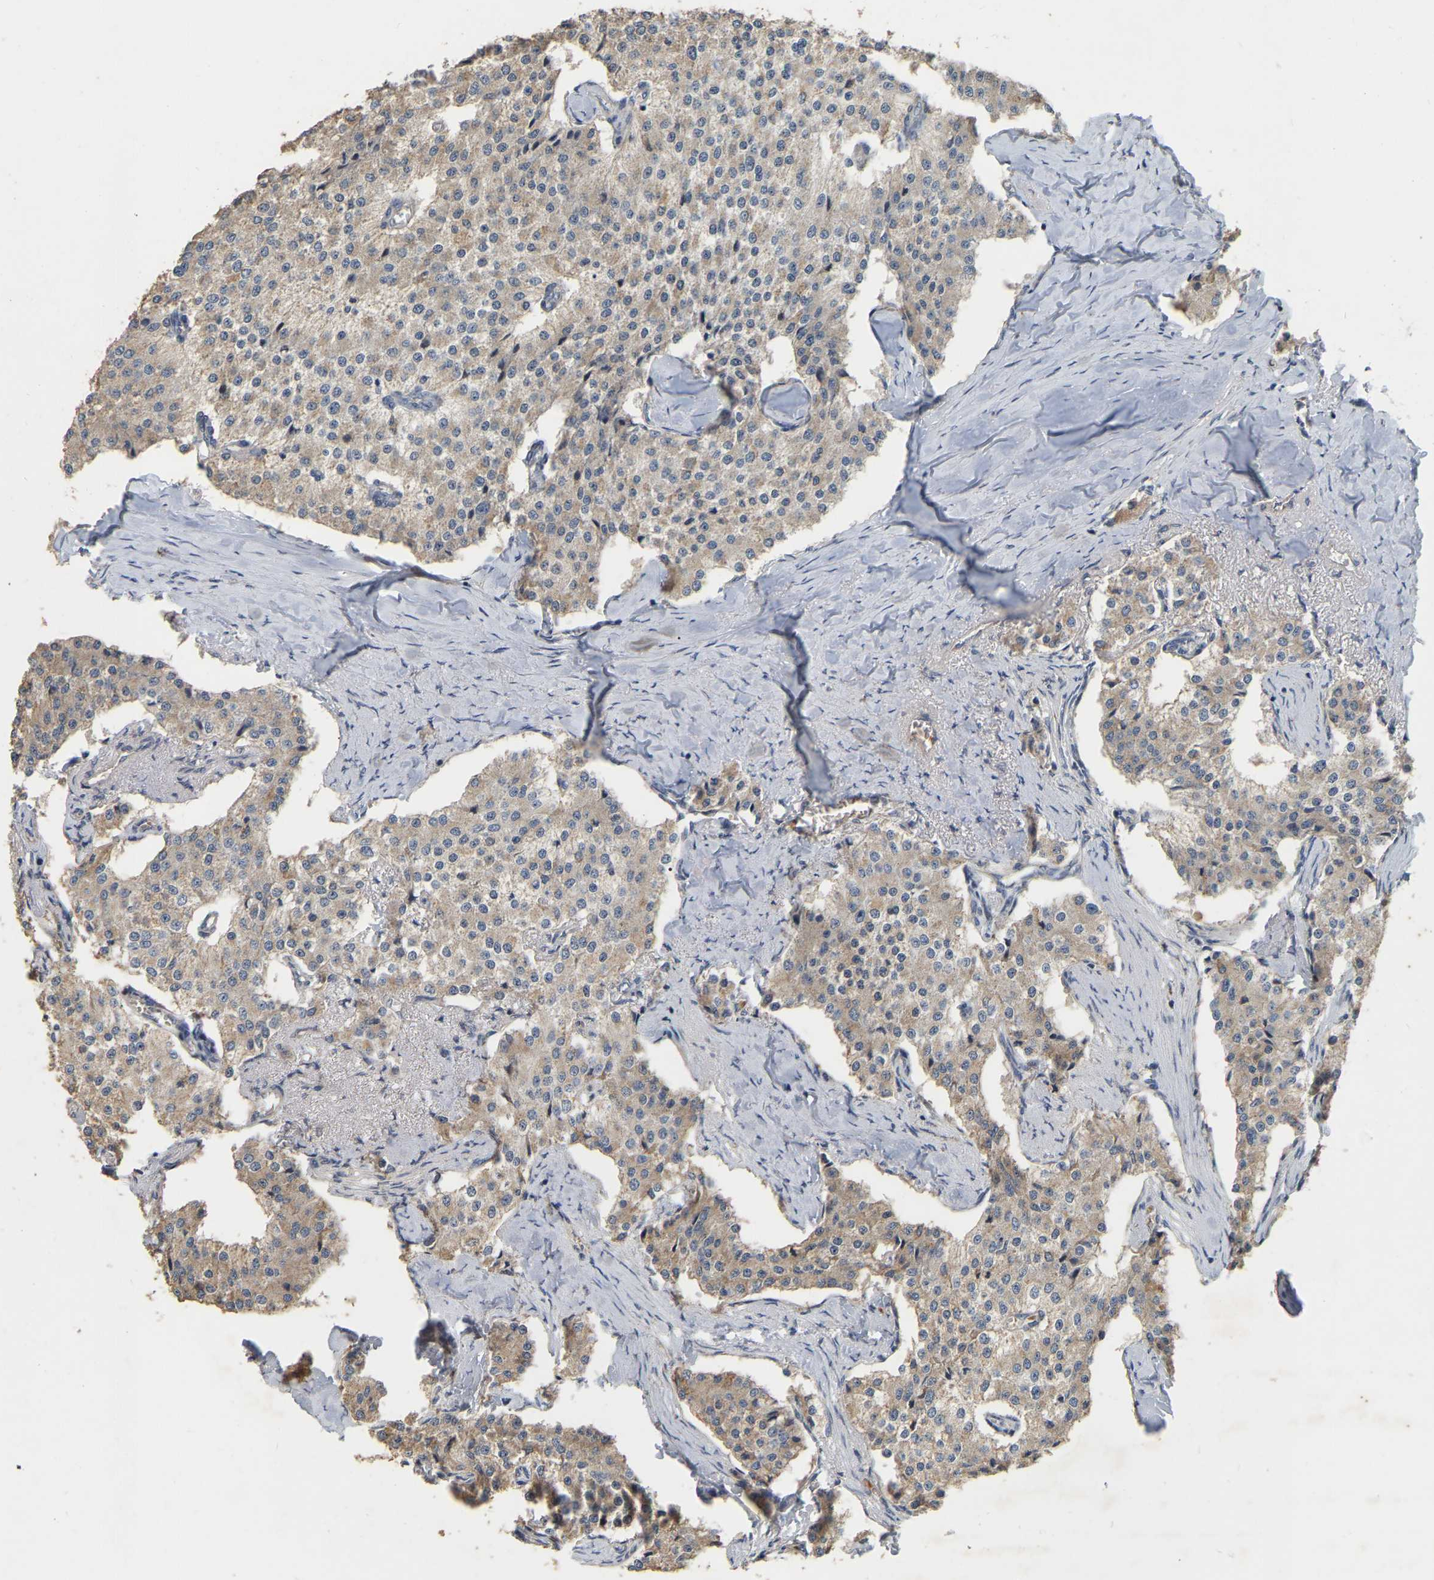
{"staining": {"intensity": "weak", "quantity": ">75%", "location": "cytoplasmic/membranous"}, "tissue": "carcinoid", "cell_type": "Tumor cells", "image_type": "cancer", "snomed": [{"axis": "morphology", "description": "Carcinoid, malignant, NOS"}, {"axis": "topography", "description": "Colon"}], "caption": "Immunohistochemistry micrograph of neoplastic tissue: carcinoid stained using immunohistochemistry exhibits low levels of weak protein expression localized specifically in the cytoplasmic/membranous of tumor cells, appearing as a cytoplasmic/membranous brown color.", "gene": "SSH1", "patient": {"sex": "female", "age": 52}}